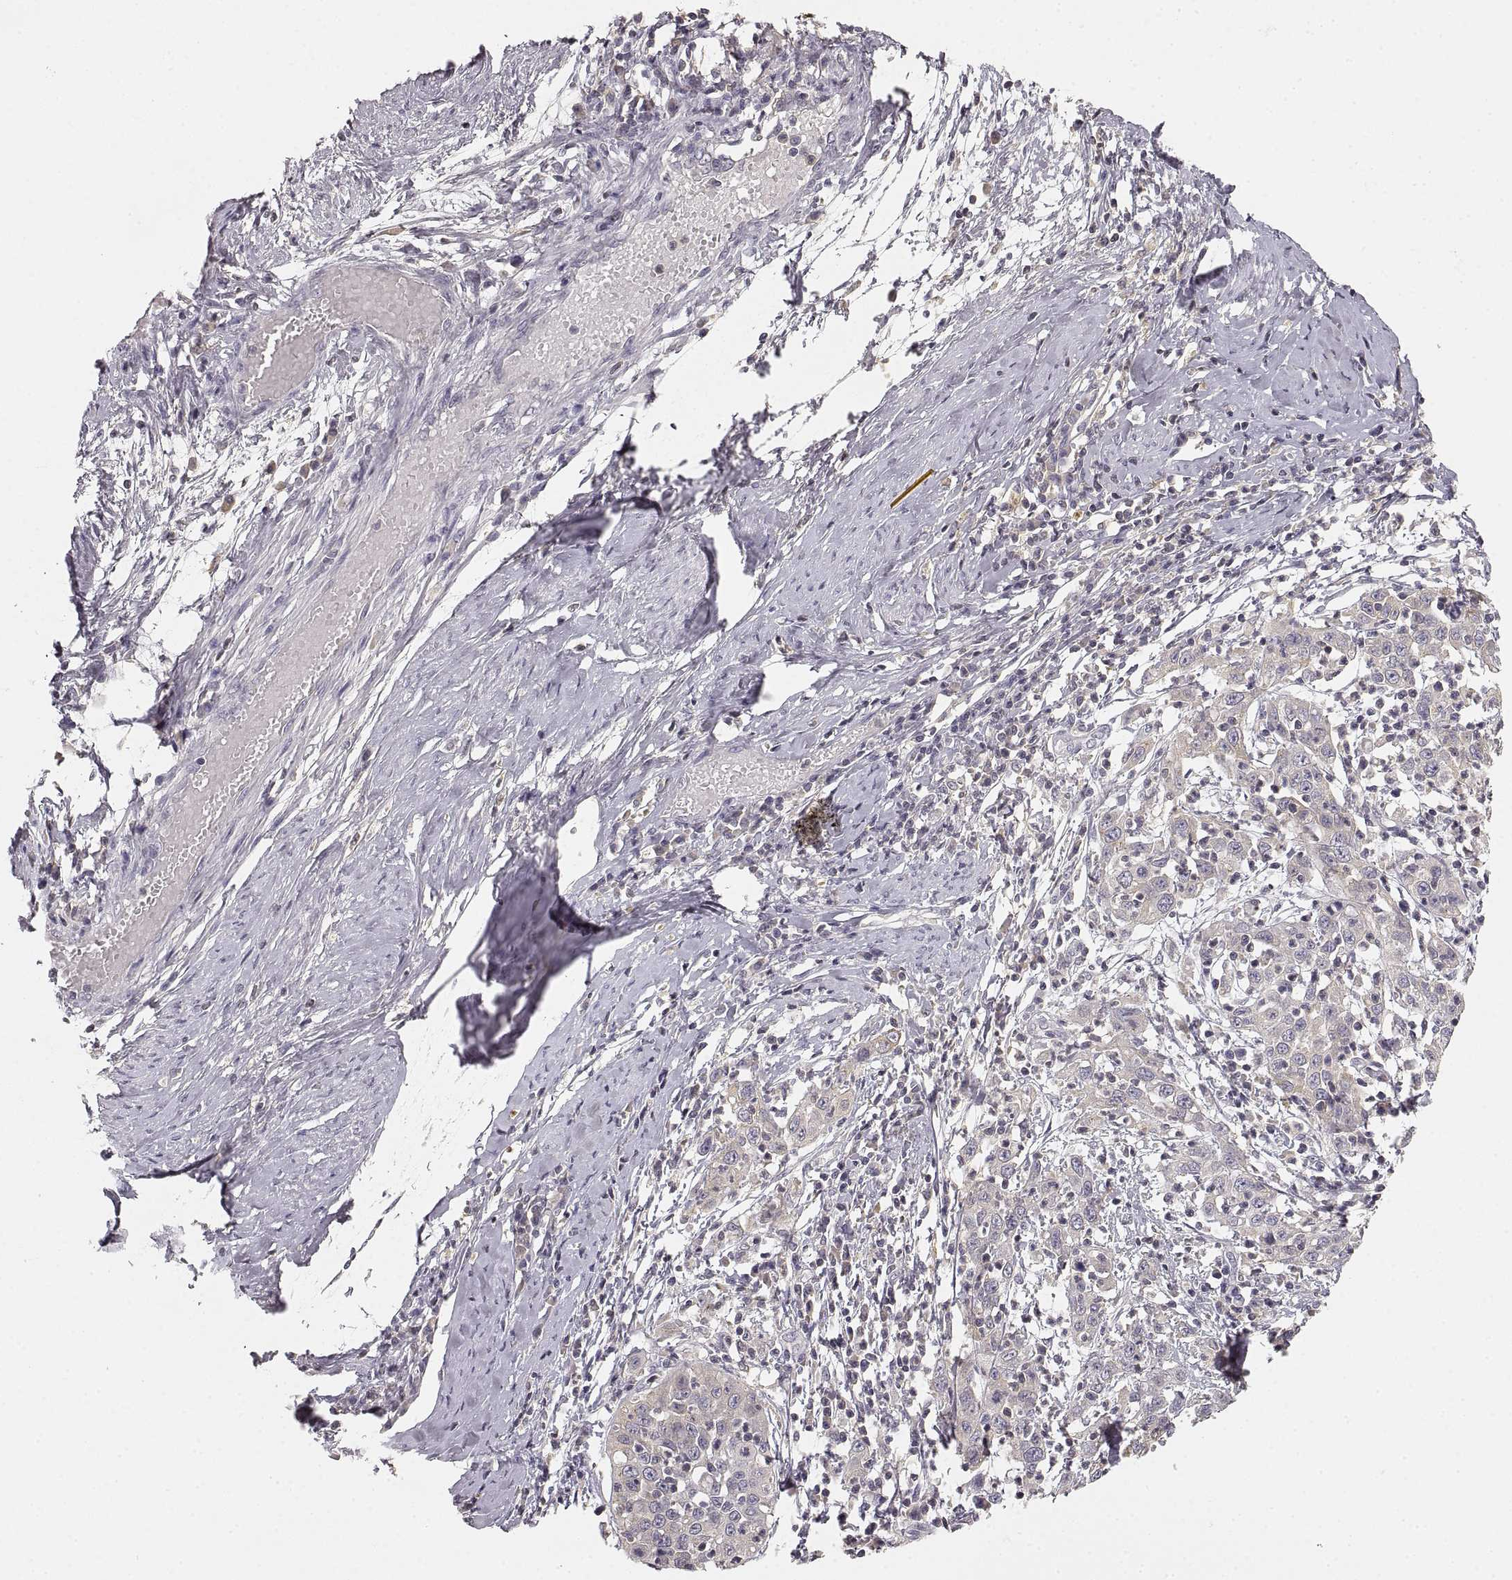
{"staining": {"intensity": "negative", "quantity": "none", "location": "none"}, "tissue": "cervical cancer", "cell_type": "Tumor cells", "image_type": "cancer", "snomed": [{"axis": "morphology", "description": "Squamous cell carcinoma, NOS"}, {"axis": "topography", "description": "Cervix"}], "caption": "Protein analysis of cervical cancer demonstrates no significant positivity in tumor cells.", "gene": "RUNDC3A", "patient": {"sex": "female", "age": 46}}